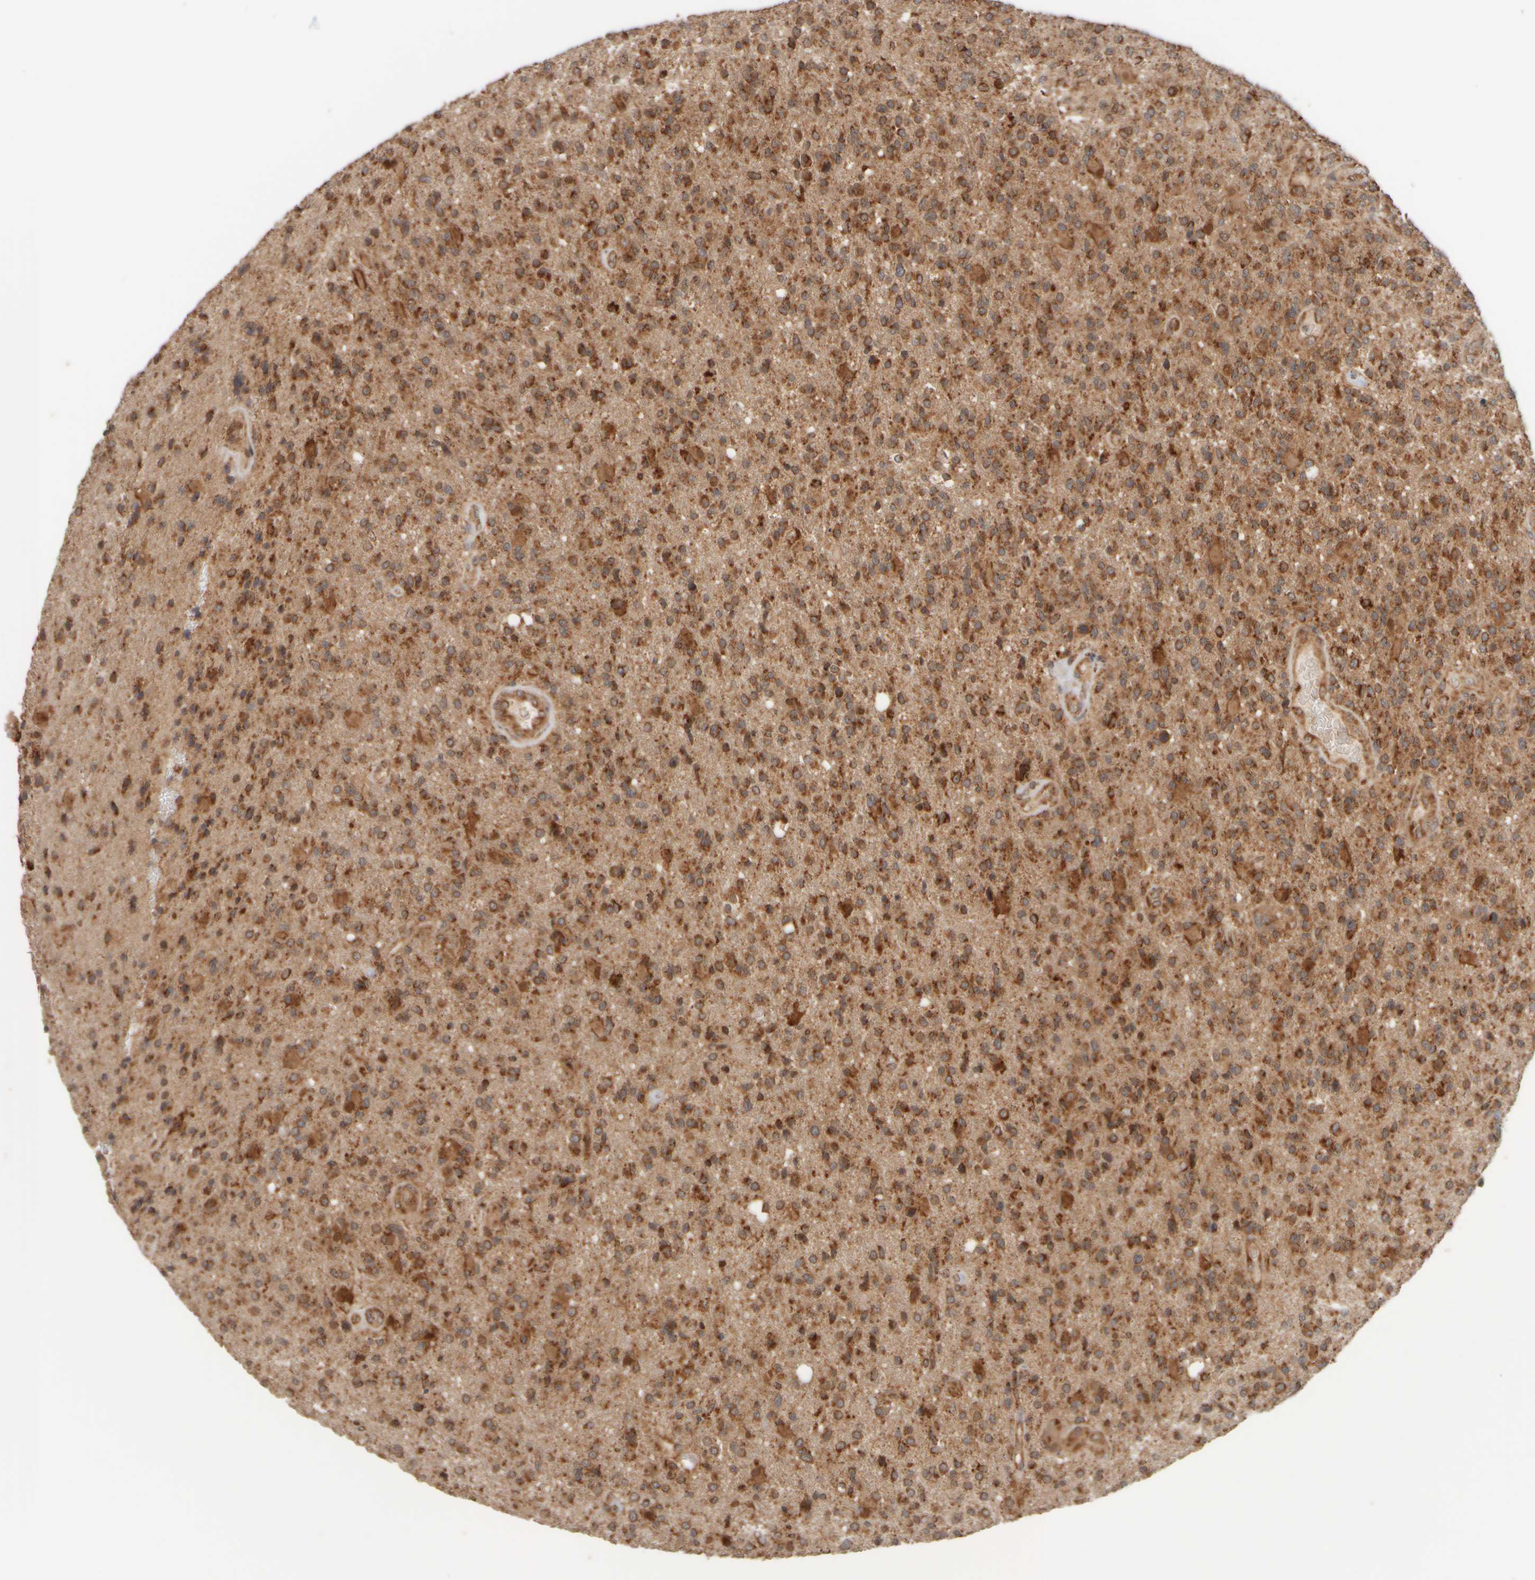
{"staining": {"intensity": "strong", "quantity": ">75%", "location": "cytoplasmic/membranous"}, "tissue": "glioma", "cell_type": "Tumor cells", "image_type": "cancer", "snomed": [{"axis": "morphology", "description": "Glioma, malignant, High grade"}, {"axis": "topography", "description": "Brain"}], "caption": "A brown stain labels strong cytoplasmic/membranous positivity of a protein in human glioma tumor cells.", "gene": "EIF2B3", "patient": {"sex": "male", "age": 72}}